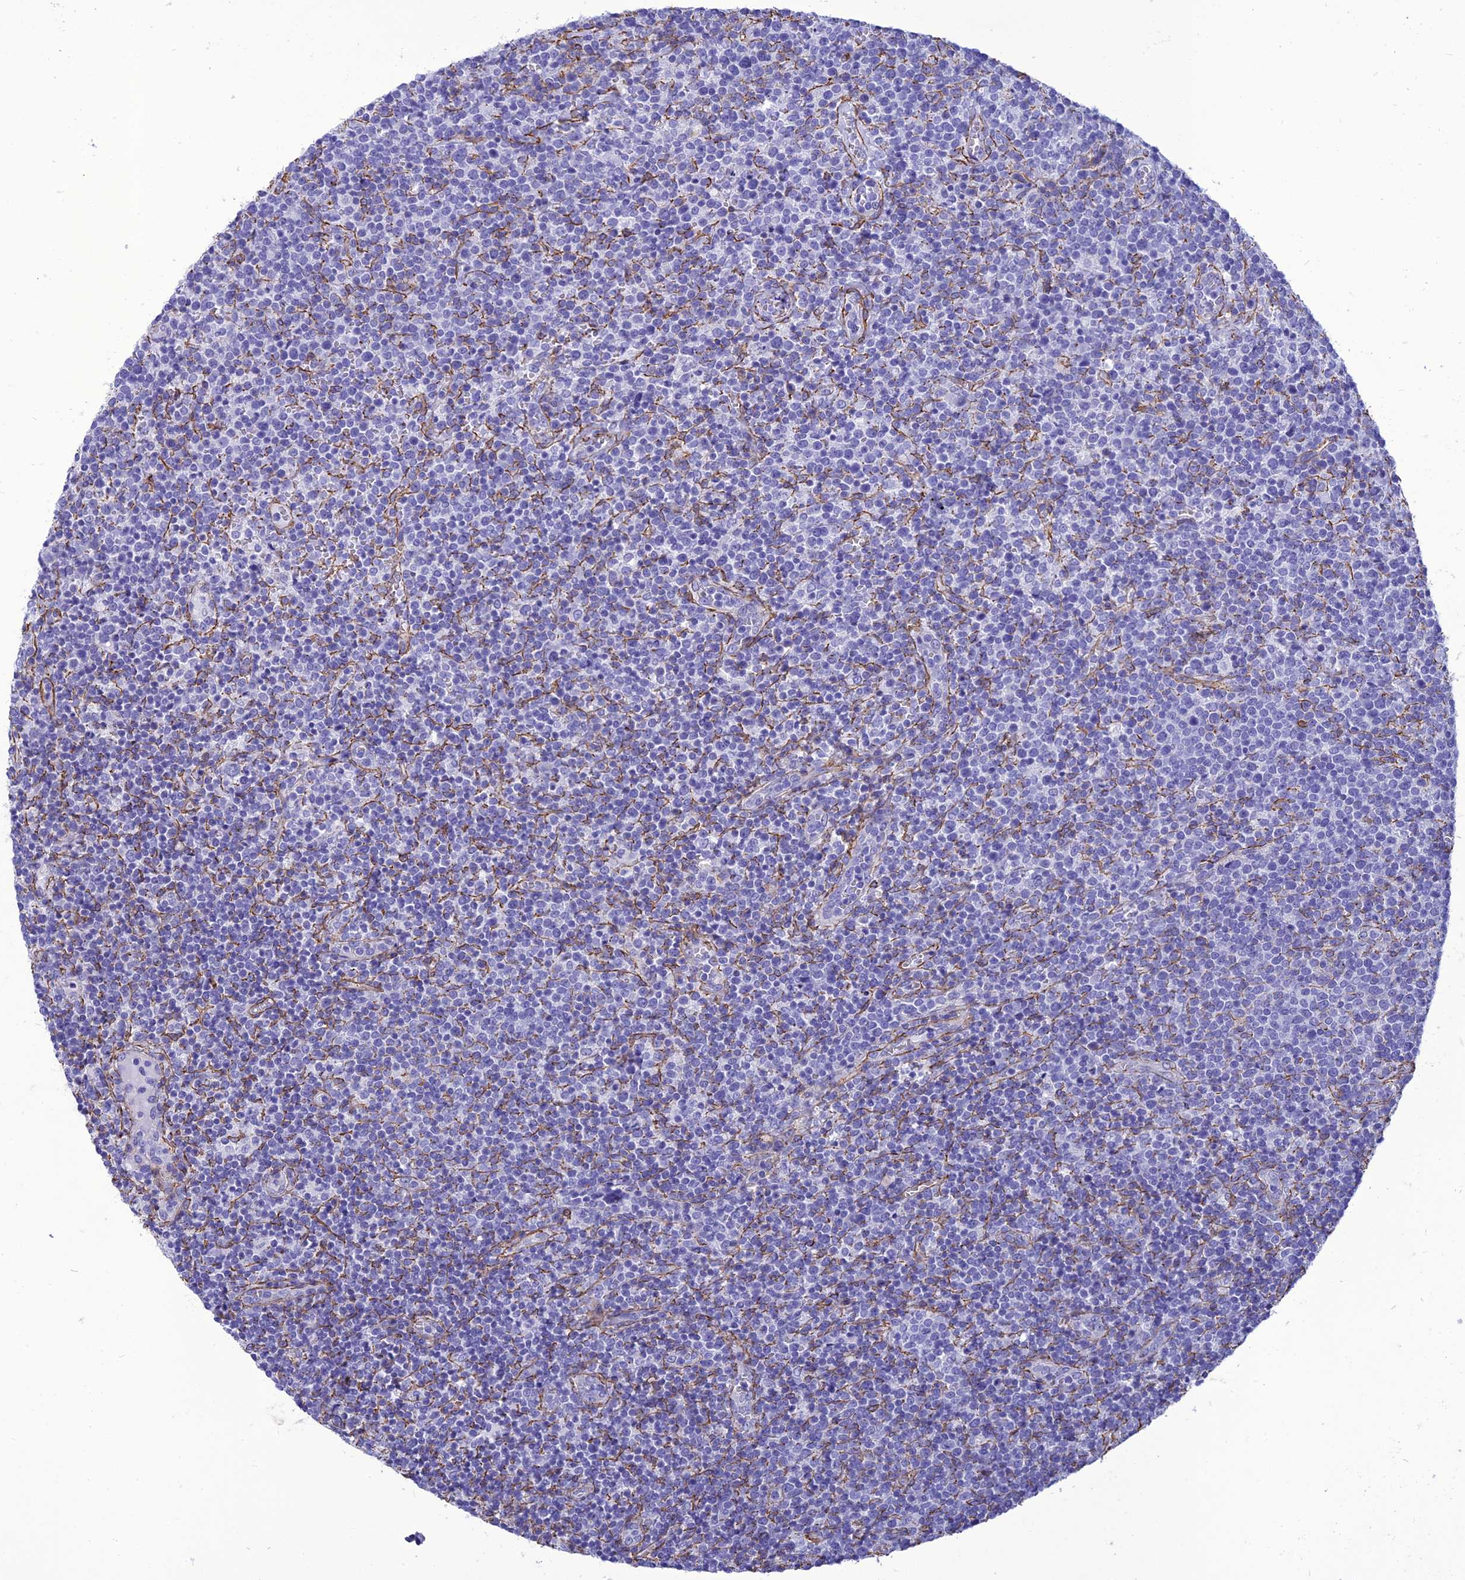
{"staining": {"intensity": "negative", "quantity": "none", "location": "none"}, "tissue": "lymphoma", "cell_type": "Tumor cells", "image_type": "cancer", "snomed": [{"axis": "morphology", "description": "Malignant lymphoma, non-Hodgkin's type, High grade"}, {"axis": "topography", "description": "Lymph node"}], "caption": "Photomicrograph shows no protein staining in tumor cells of high-grade malignant lymphoma, non-Hodgkin's type tissue.", "gene": "NKD1", "patient": {"sex": "male", "age": 61}}